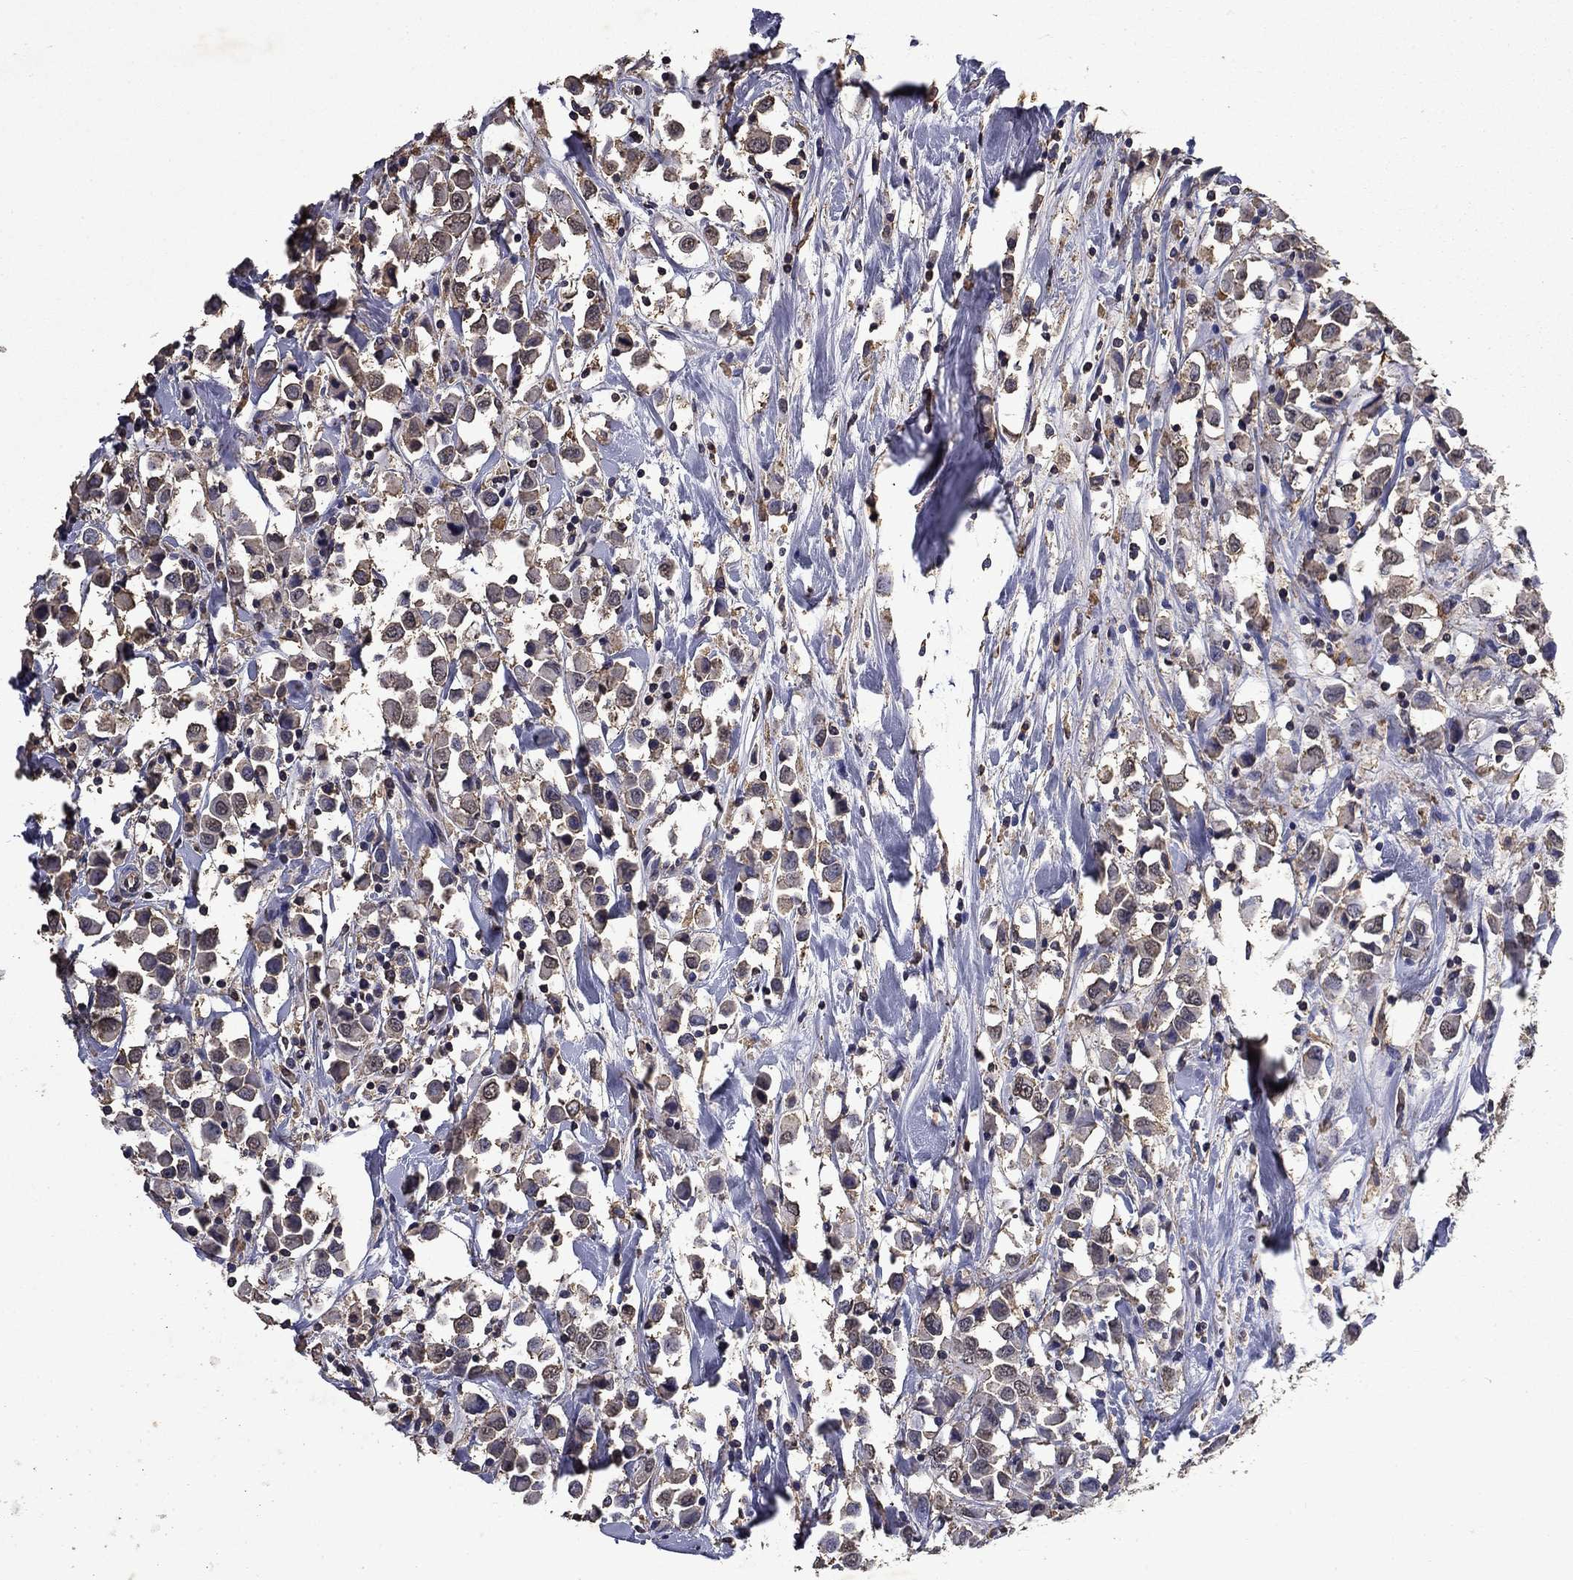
{"staining": {"intensity": "weak", "quantity": "25%-75%", "location": "cytoplasmic/membranous"}, "tissue": "breast cancer", "cell_type": "Tumor cells", "image_type": "cancer", "snomed": [{"axis": "morphology", "description": "Duct carcinoma"}, {"axis": "topography", "description": "Breast"}], "caption": "Immunohistochemical staining of breast cancer (intraductal carcinoma) reveals low levels of weak cytoplasmic/membranous protein expression in approximately 25%-75% of tumor cells. The protein is stained brown, and the nuclei are stained in blue (DAB (3,3'-diaminobenzidine) IHC with brightfield microscopy, high magnification).", "gene": "MFAP3L", "patient": {"sex": "female", "age": 61}}